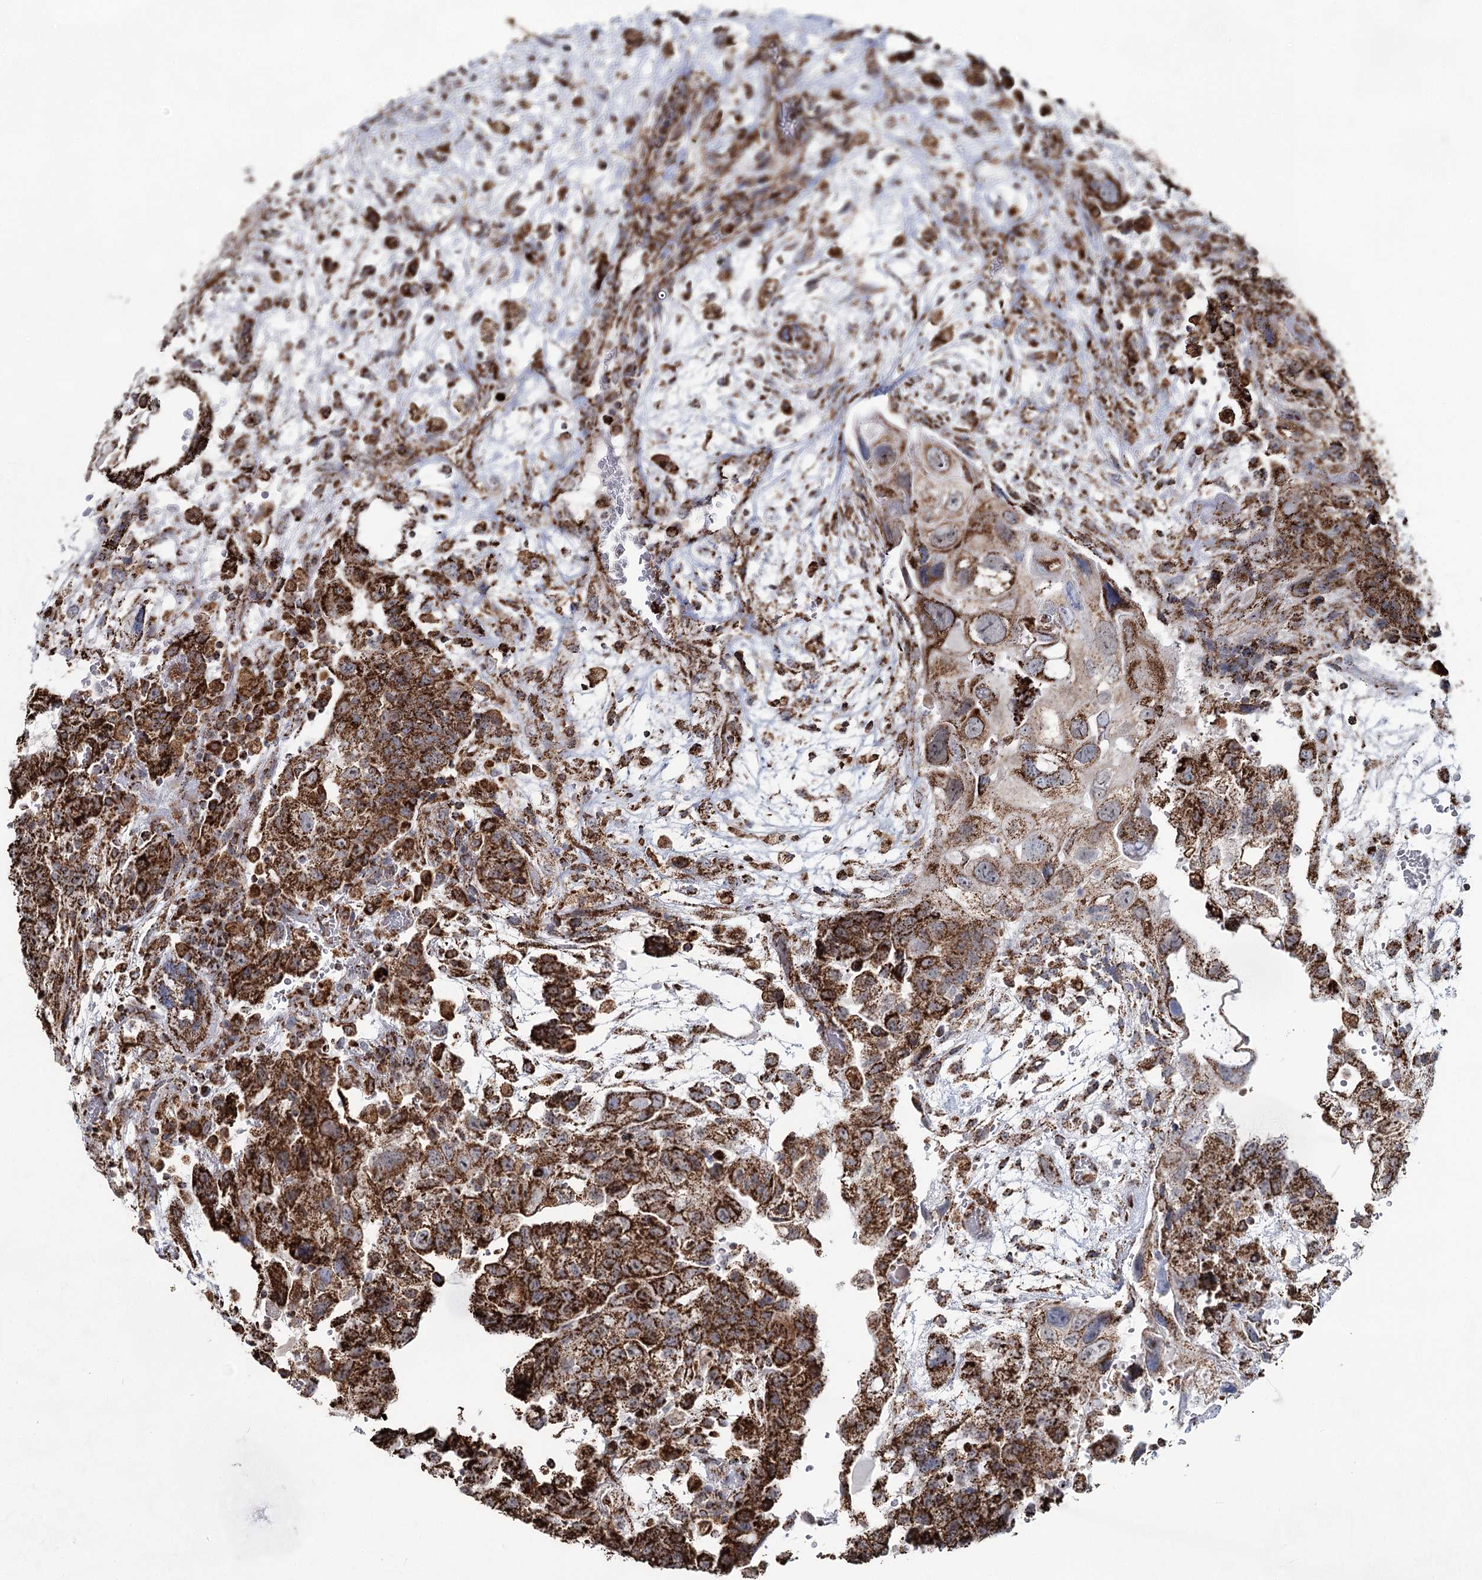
{"staining": {"intensity": "strong", "quantity": ">75%", "location": "cytoplasmic/membranous"}, "tissue": "testis cancer", "cell_type": "Tumor cells", "image_type": "cancer", "snomed": [{"axis": "morphology", "description": "Carcinoma, Embryonal, NOS"}, {"axis": "topography", "description": "Testis"}], "caption": "The photomicrograph shows a brown stain indicating the presence of a protein in the cytoplasmic/membranous of tumor cells in testis cancer.", "gene": "CWF19L1", "patient": {"sex": "male", "age": 36}}